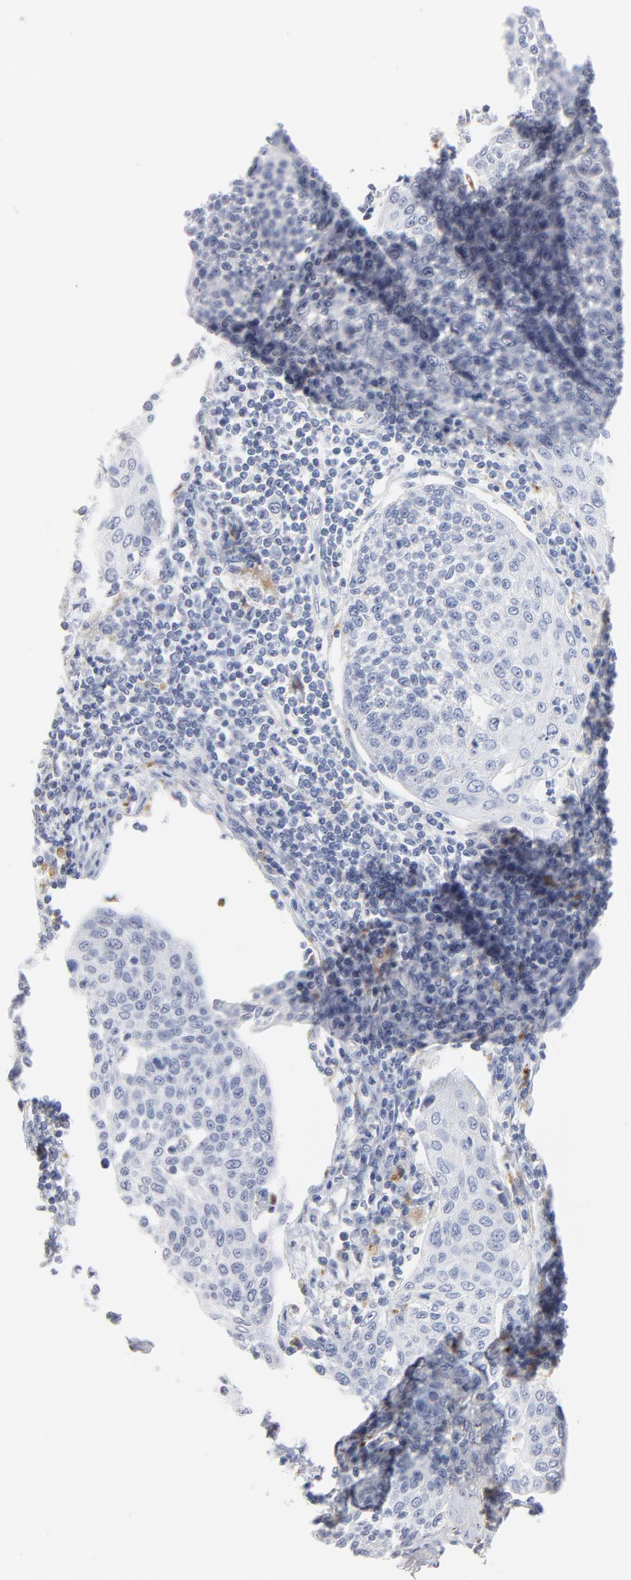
{"staining": {"intensity": "negative", "quantity": "none", "location": "none"}, "tissue": "cervical cancer", "cell_type": "Tumor cells", "image_type": "cancer", "snomed": [{"axis": "morphology", "description": "Squamous cell carcinoma, NOS"}, {"axis": "topography", "description": "Cervix"}], "caption": "Immunohistochemistry histopathology image of squamous cell carcinoma (cervical) stained for a protein (brown), which exhibits no expression in tumor cells.", "gene": "LTBP2", "patient": {"sex": "female", "age": 34}}